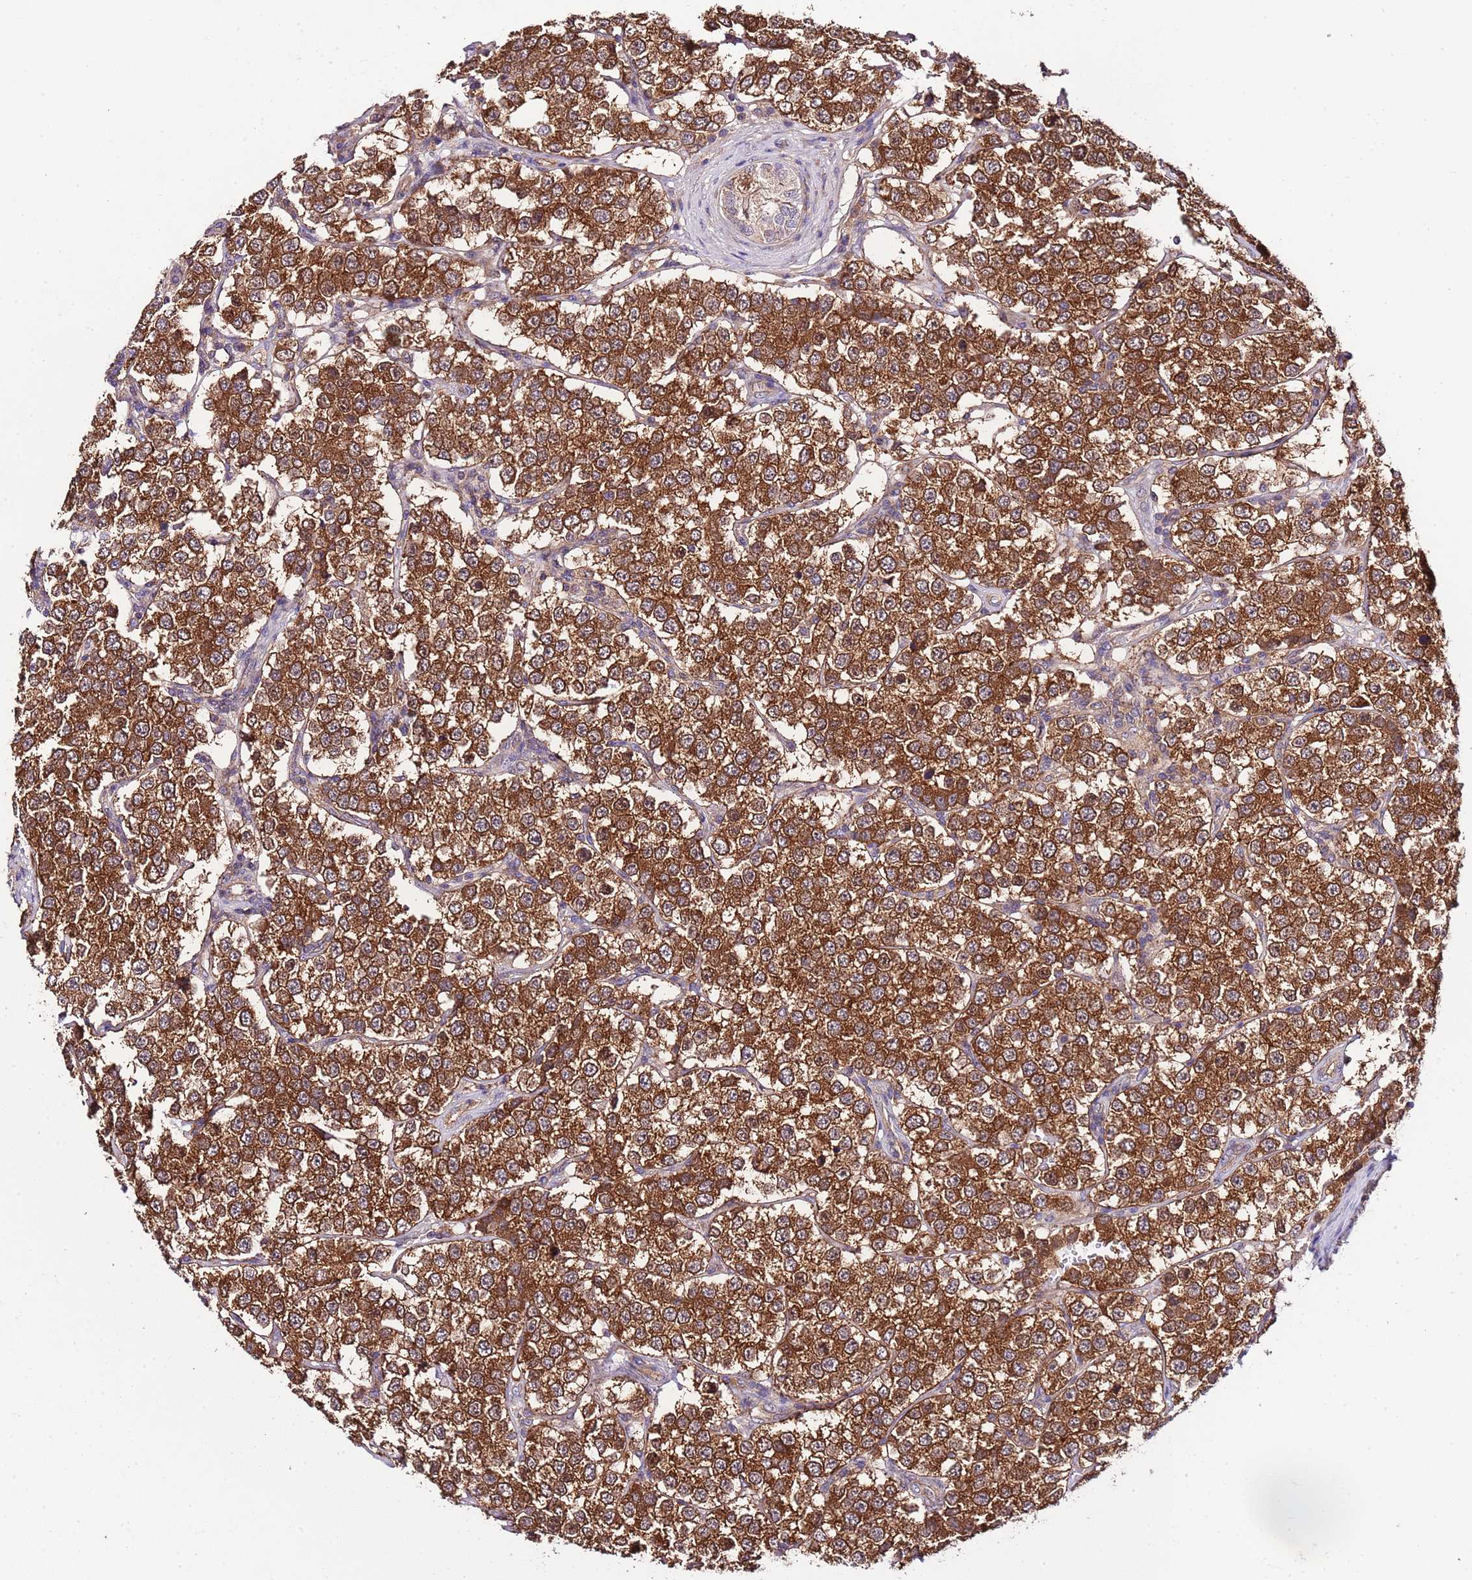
{"staining": {"intensity": "strong", "quantity": ">75%", "location": "cytoplasmic/membranous"}, "tissue": "testis cancer", "cell_type": "Tumor cells", "image_type": "cancer", "snomed": [{"axis": "morphology", "description": "Seminoma, NOS"}, {"axis": "topography", "description": "Testis"}], "caption": "An IHC micrograph of neoplastic tissue is shown. Protein staining in brown shows strong cytoplasmic/membranous positivity in testis cancer within tumor cells.", "gene": "DONSON", "patient": {"sex": "male", "age": 34}}